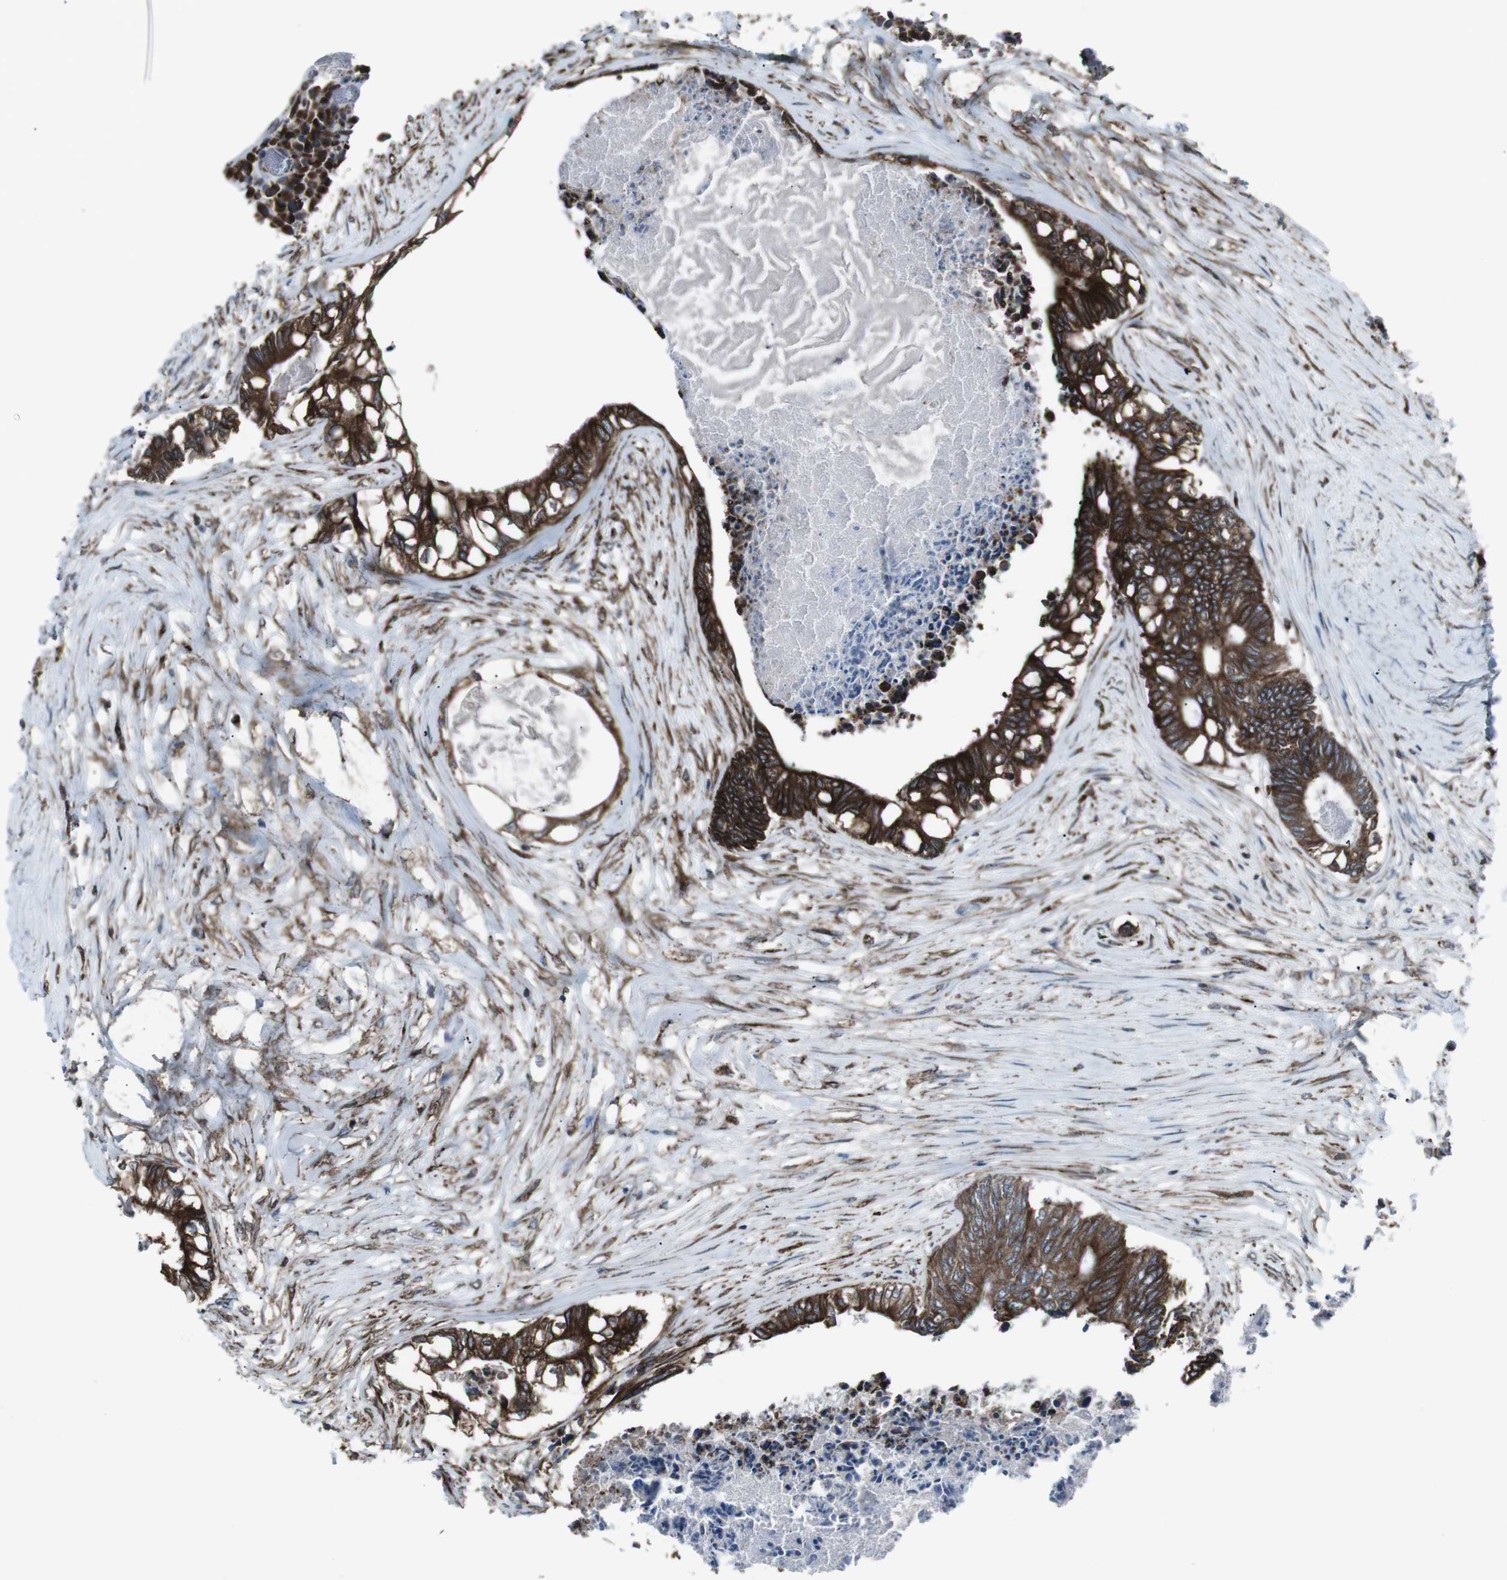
{"staining": {"intensity": "strong", "quantity": ">75%", "location": "cytoplasmic/membranous"}, "tissue": "colorectal cancer", "cell_type": "Tumor cells", "image_type": "cancer", "snomed": [{"axis": "morphology", "description": "Adenocarcinoma, NOS"}, {"axis": "topography", "description": "Rectum"}], "caption": "Immunohistochemistry micrograph of human colorectal adenocarcinoma stained for a protein (brown), which reveals high levels of strong cytoplasmic/membranous expression in about >75% of tumor cells.", "gene": "LNPK", "patient": {"sex": "male", "age": 63}}